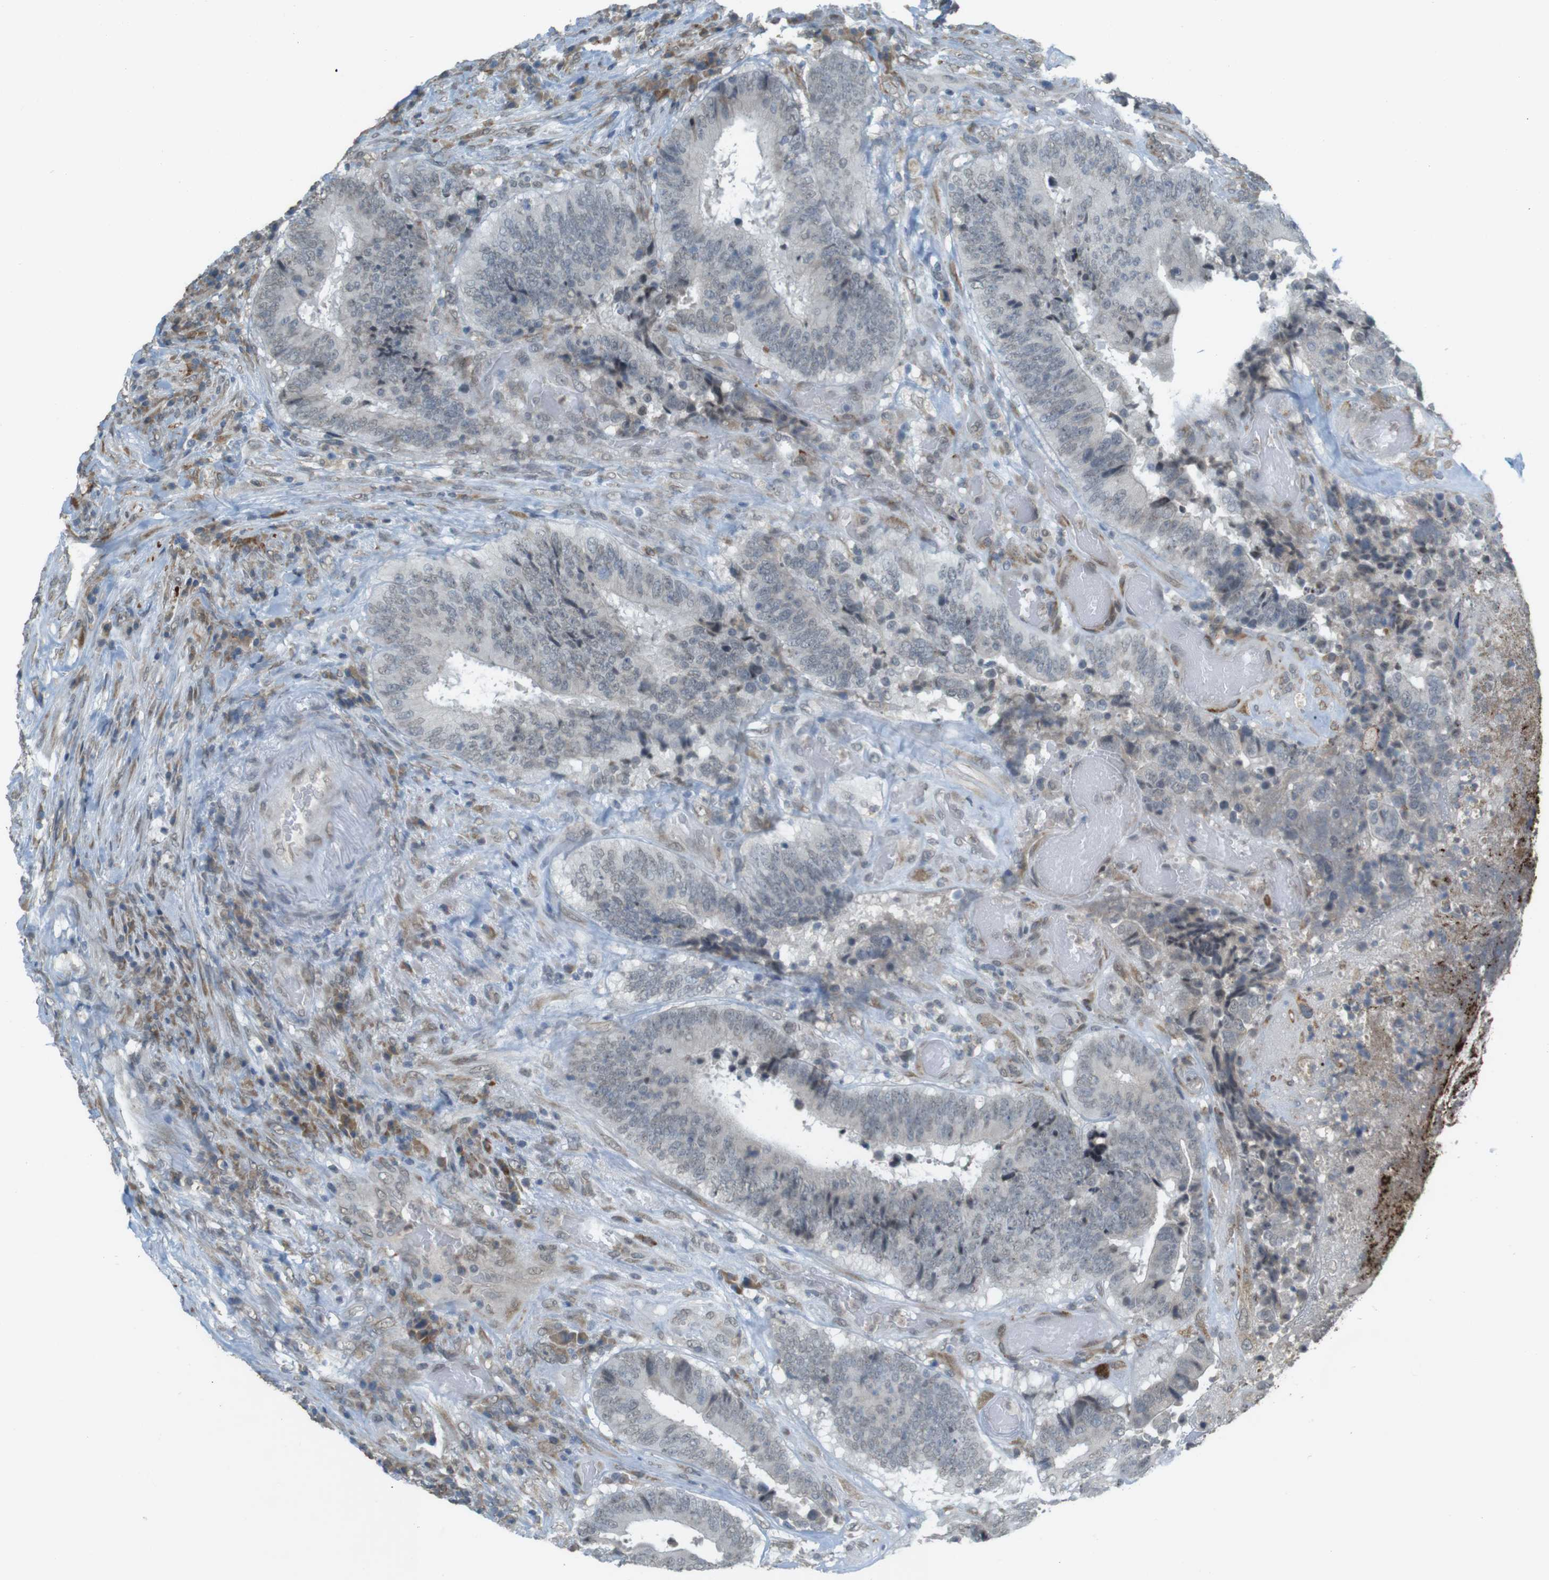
{"staining": {"intensity": "negative", "quantity": "none", "location": "none"}, "tissue": "colorectal cancer", "cell_type": "Tumor cells", "image_type": "cancer", "snomed": [{"axis": "morphology", "description": "Adenocarcinoma, NOS"}, {"axis": "topography", "description": "Rectum"}], "caption": "DAB (3,3'-diaminobenzidine) immunohistochemical staining of human colorectal adenocarcinoma shows no significant positivity in tumor cells.", "gene": "FZD10", "patient": {"sex": "male", "age": 72}}